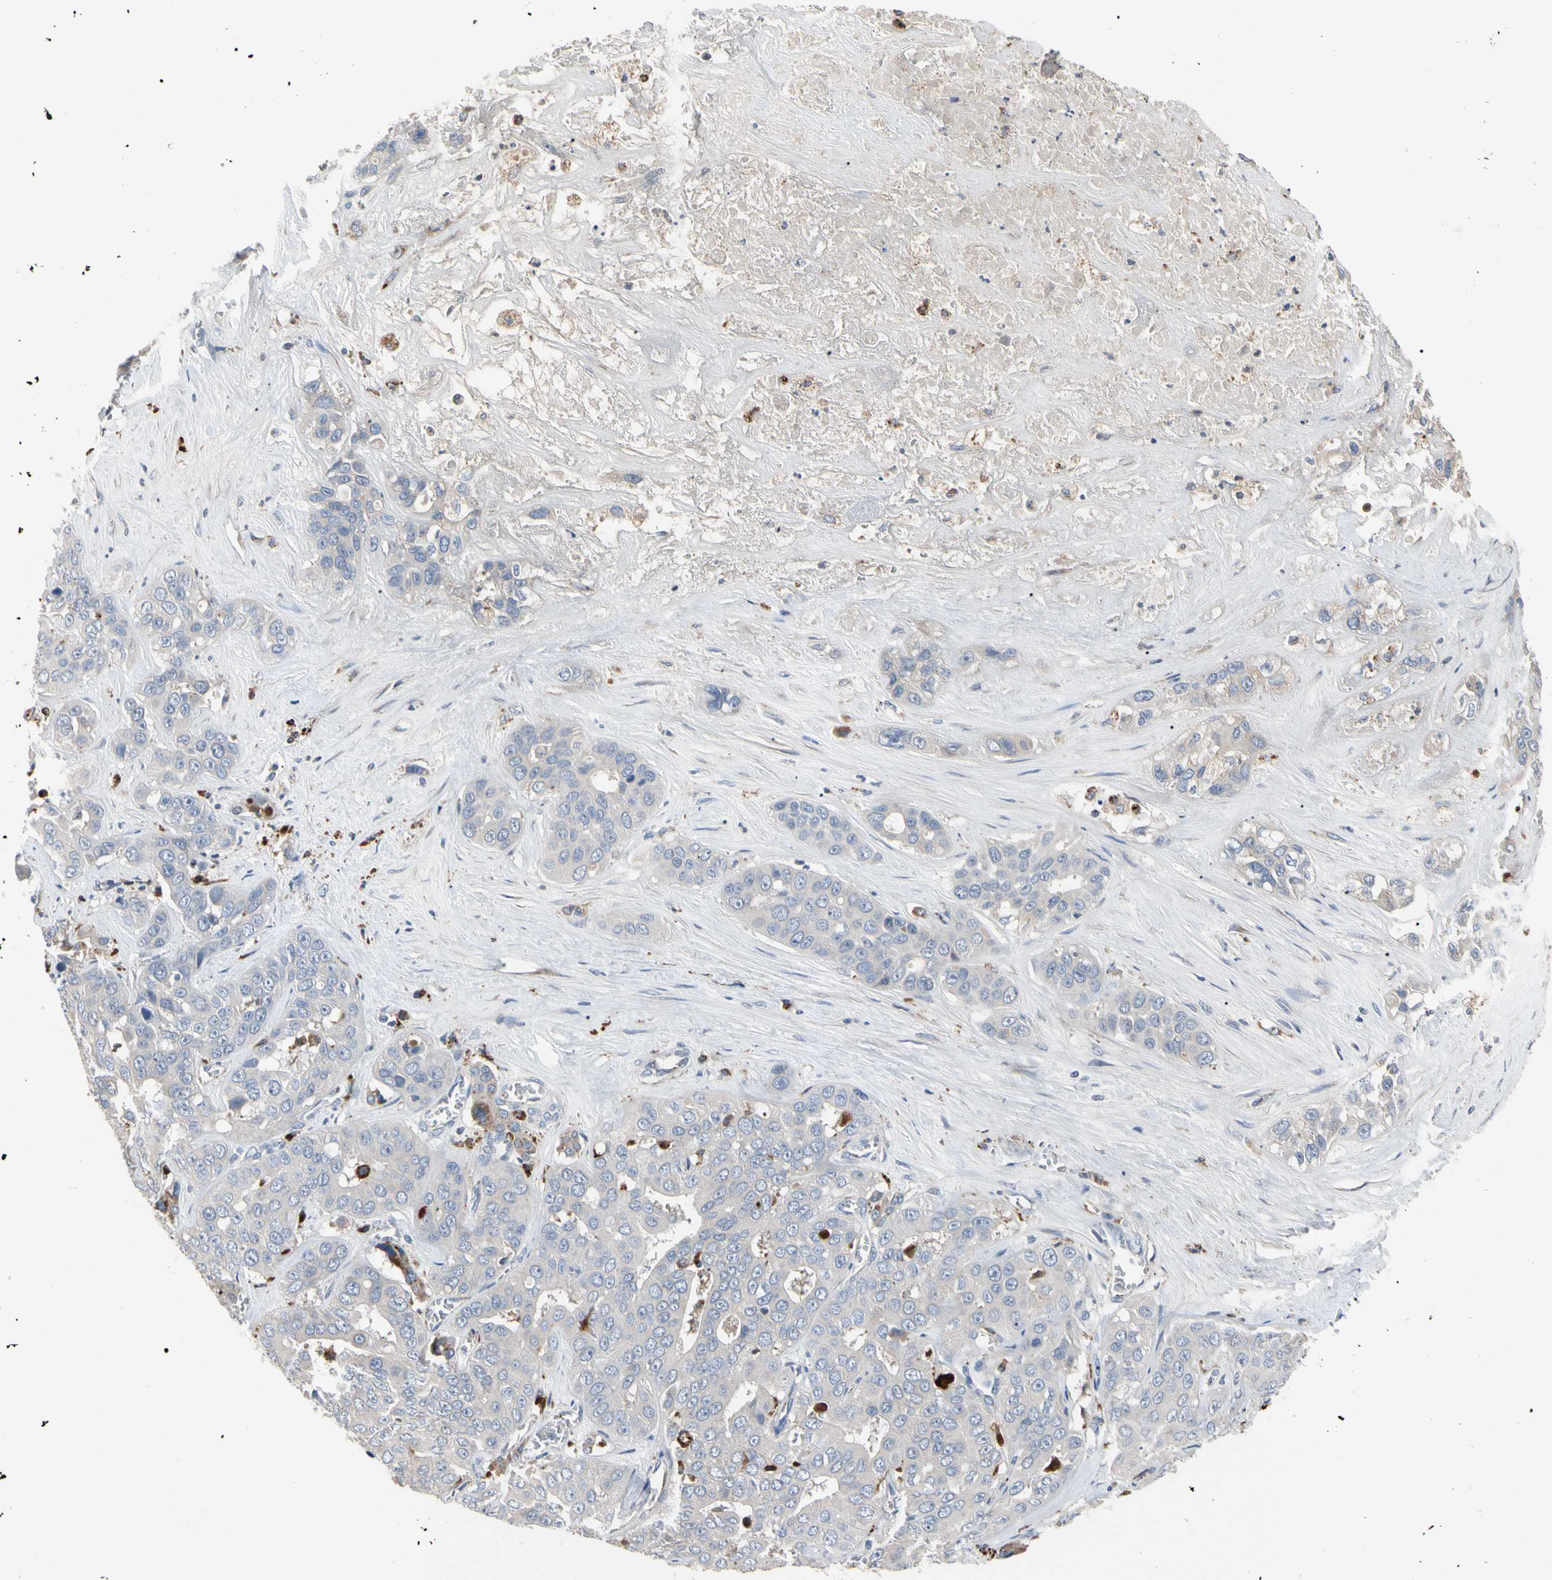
{"staining": {"intensity": "negative", "quantity": "none", "location": "none"}, "tissue": "liver cancer", "cell_type": "Tumor cells", "image_type": "cancer", "snomed": [{"axis": "morphology", "description": "Cholangiocarcinoma"}, {"axis": "topography", "description": "Liver"}], "caption": "Tumor cells show no significant positivity in cholangiocarcinoma (liver).", "gene": "ADA2", "patient": {"sex": "female", "age": 52}}